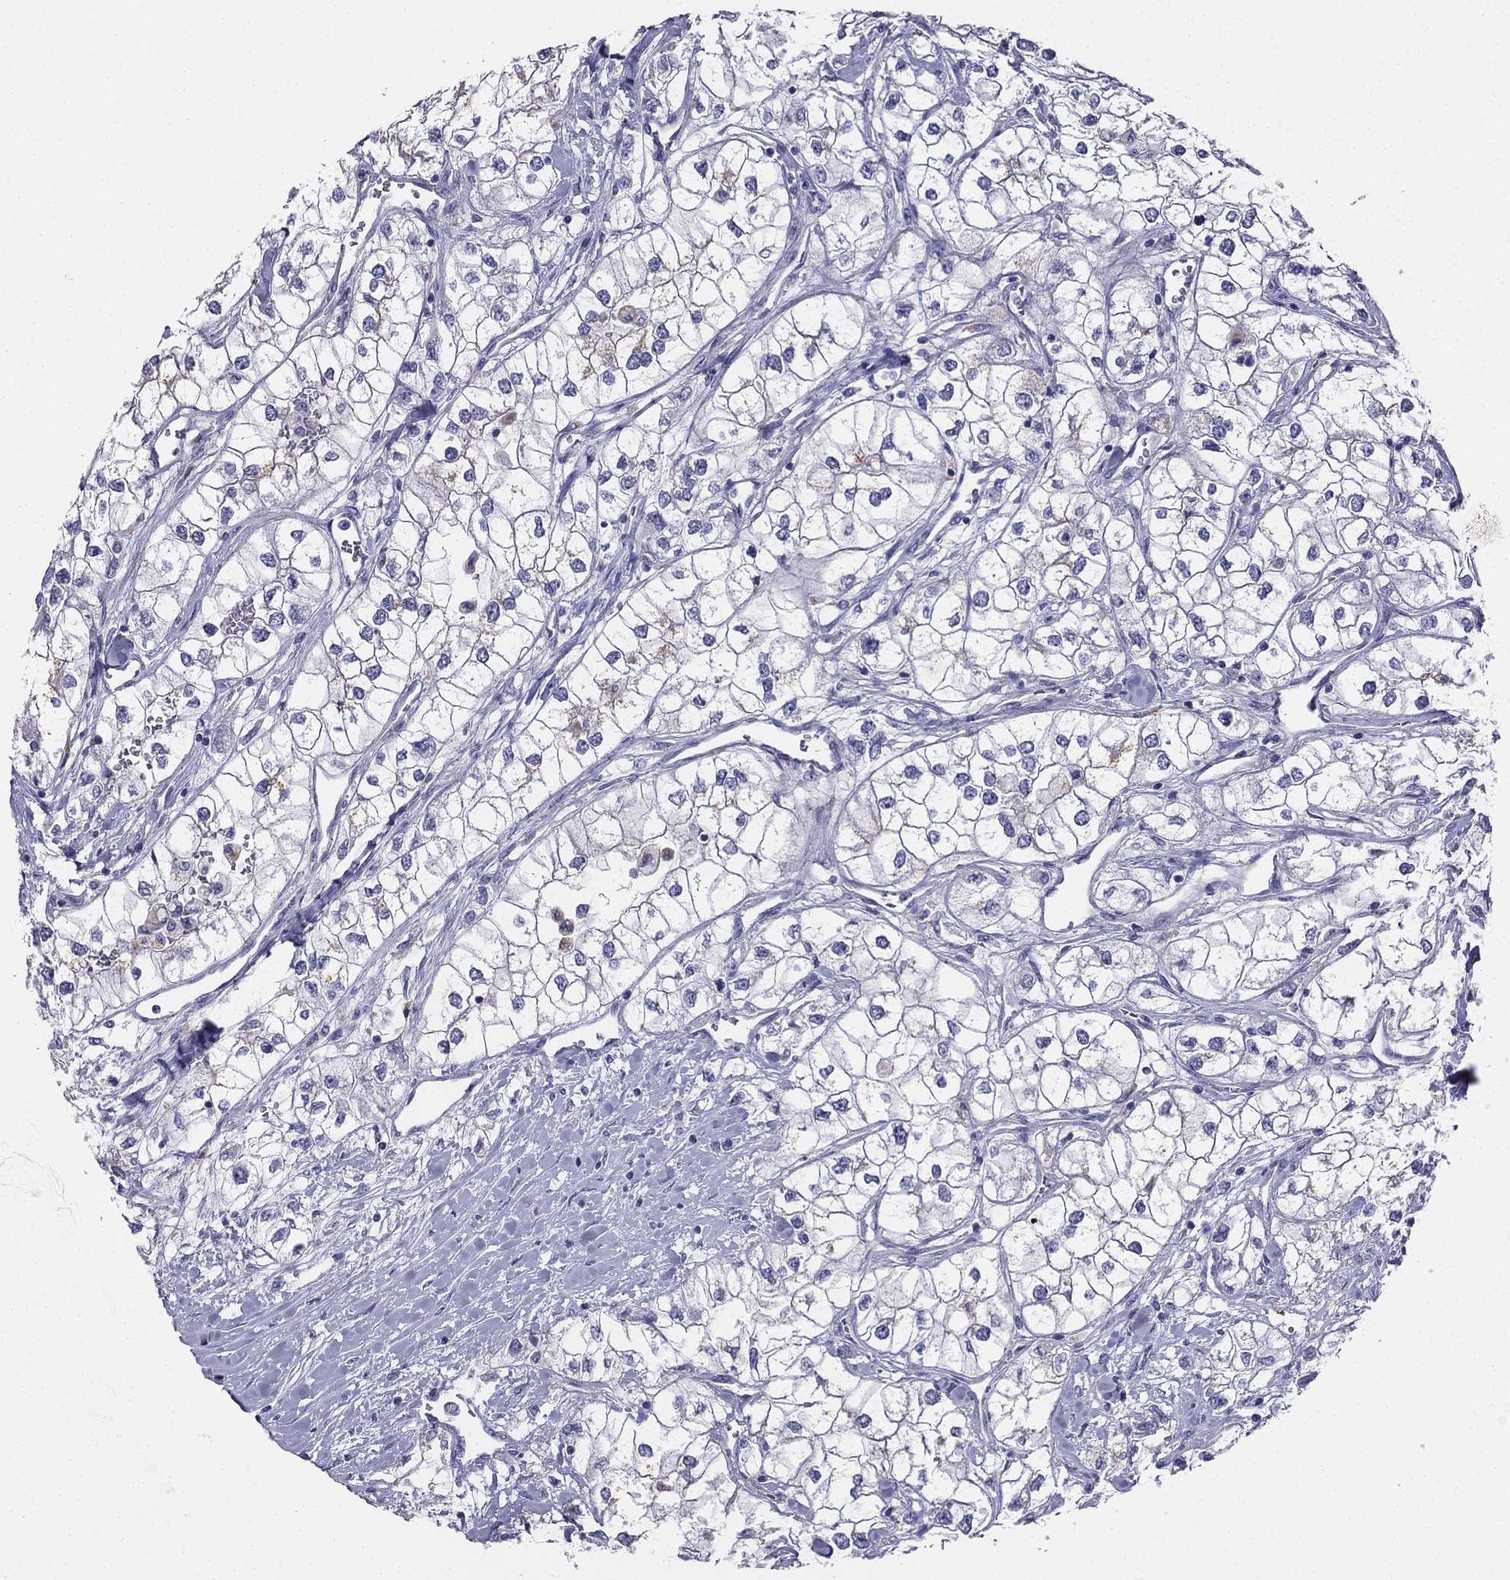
{"staining": {"intensity": "negative", "quantity": "none", "location": "none"}, "tissue": "renal cancer", "cell_type": "Tumor cells", "image_type": "cancer", "snomed": [{"axis": "morphology", "description": "Adenocarcinoma, NOS"}, {"axis": "topography", "description": "Kidney"}], "caption": "This is an immunohistochemistry (IHC) image of human adenocarcinoma (renal). There is no positivity in tumor cells.", "gene": "ALOXE3", "patient": {"sex": "male", "age": 59}}